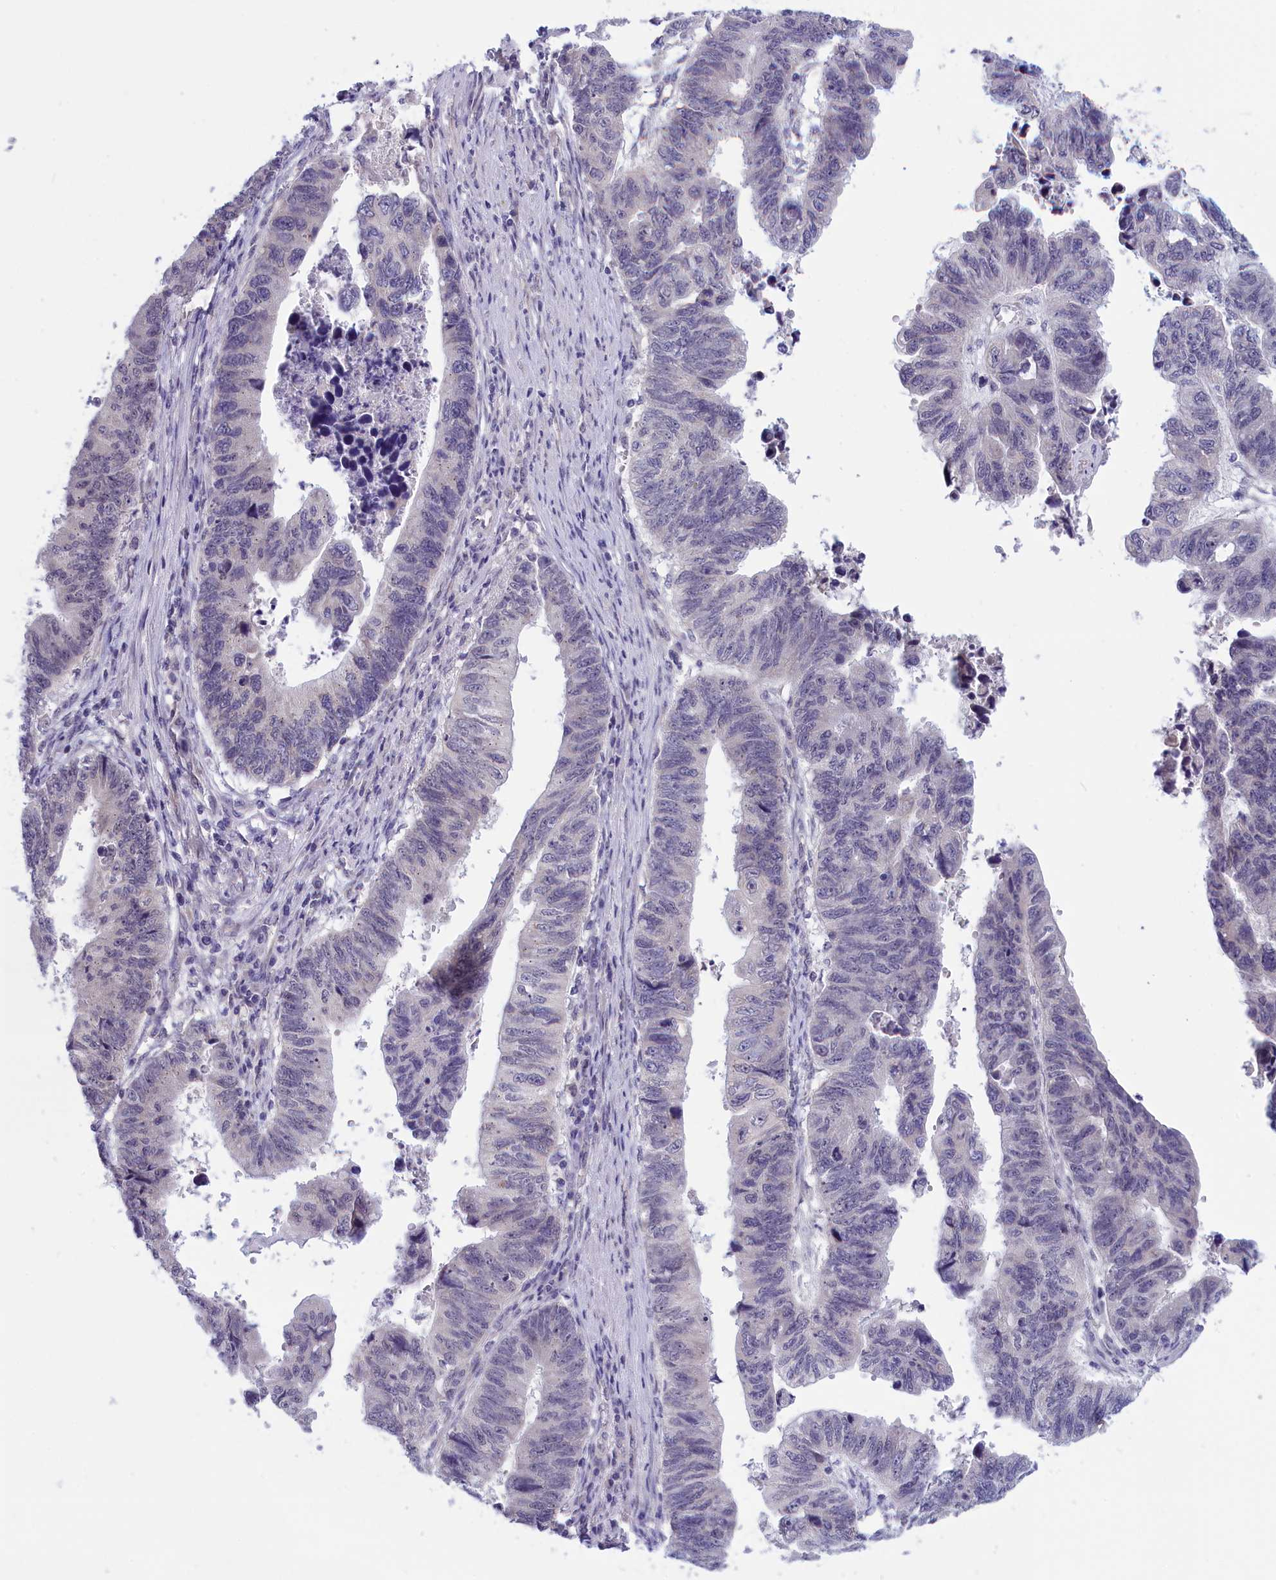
{"staining": {"intensity": "negative", "quantity": "none", "location": "none"}, "tissue": "stomach cancer", "cell_type": "Tumor cells", "image_type": "cancer", "snomed": [{"axis": "morphology", "description": "Adenocarcinoma, NOS"}, {"axis": "topography", "description": "Stomach"}], "caption": "Immunohistochemical staining of human stomach cancer (adenocarcinoma) displays no significant expression in tumor cells. (DAB immunohistochemistry (IHC) visualized using brightfield microscopy, high magnification).", "gene": "IGFALS", "patient": {"sex": "male", "age": 59}}